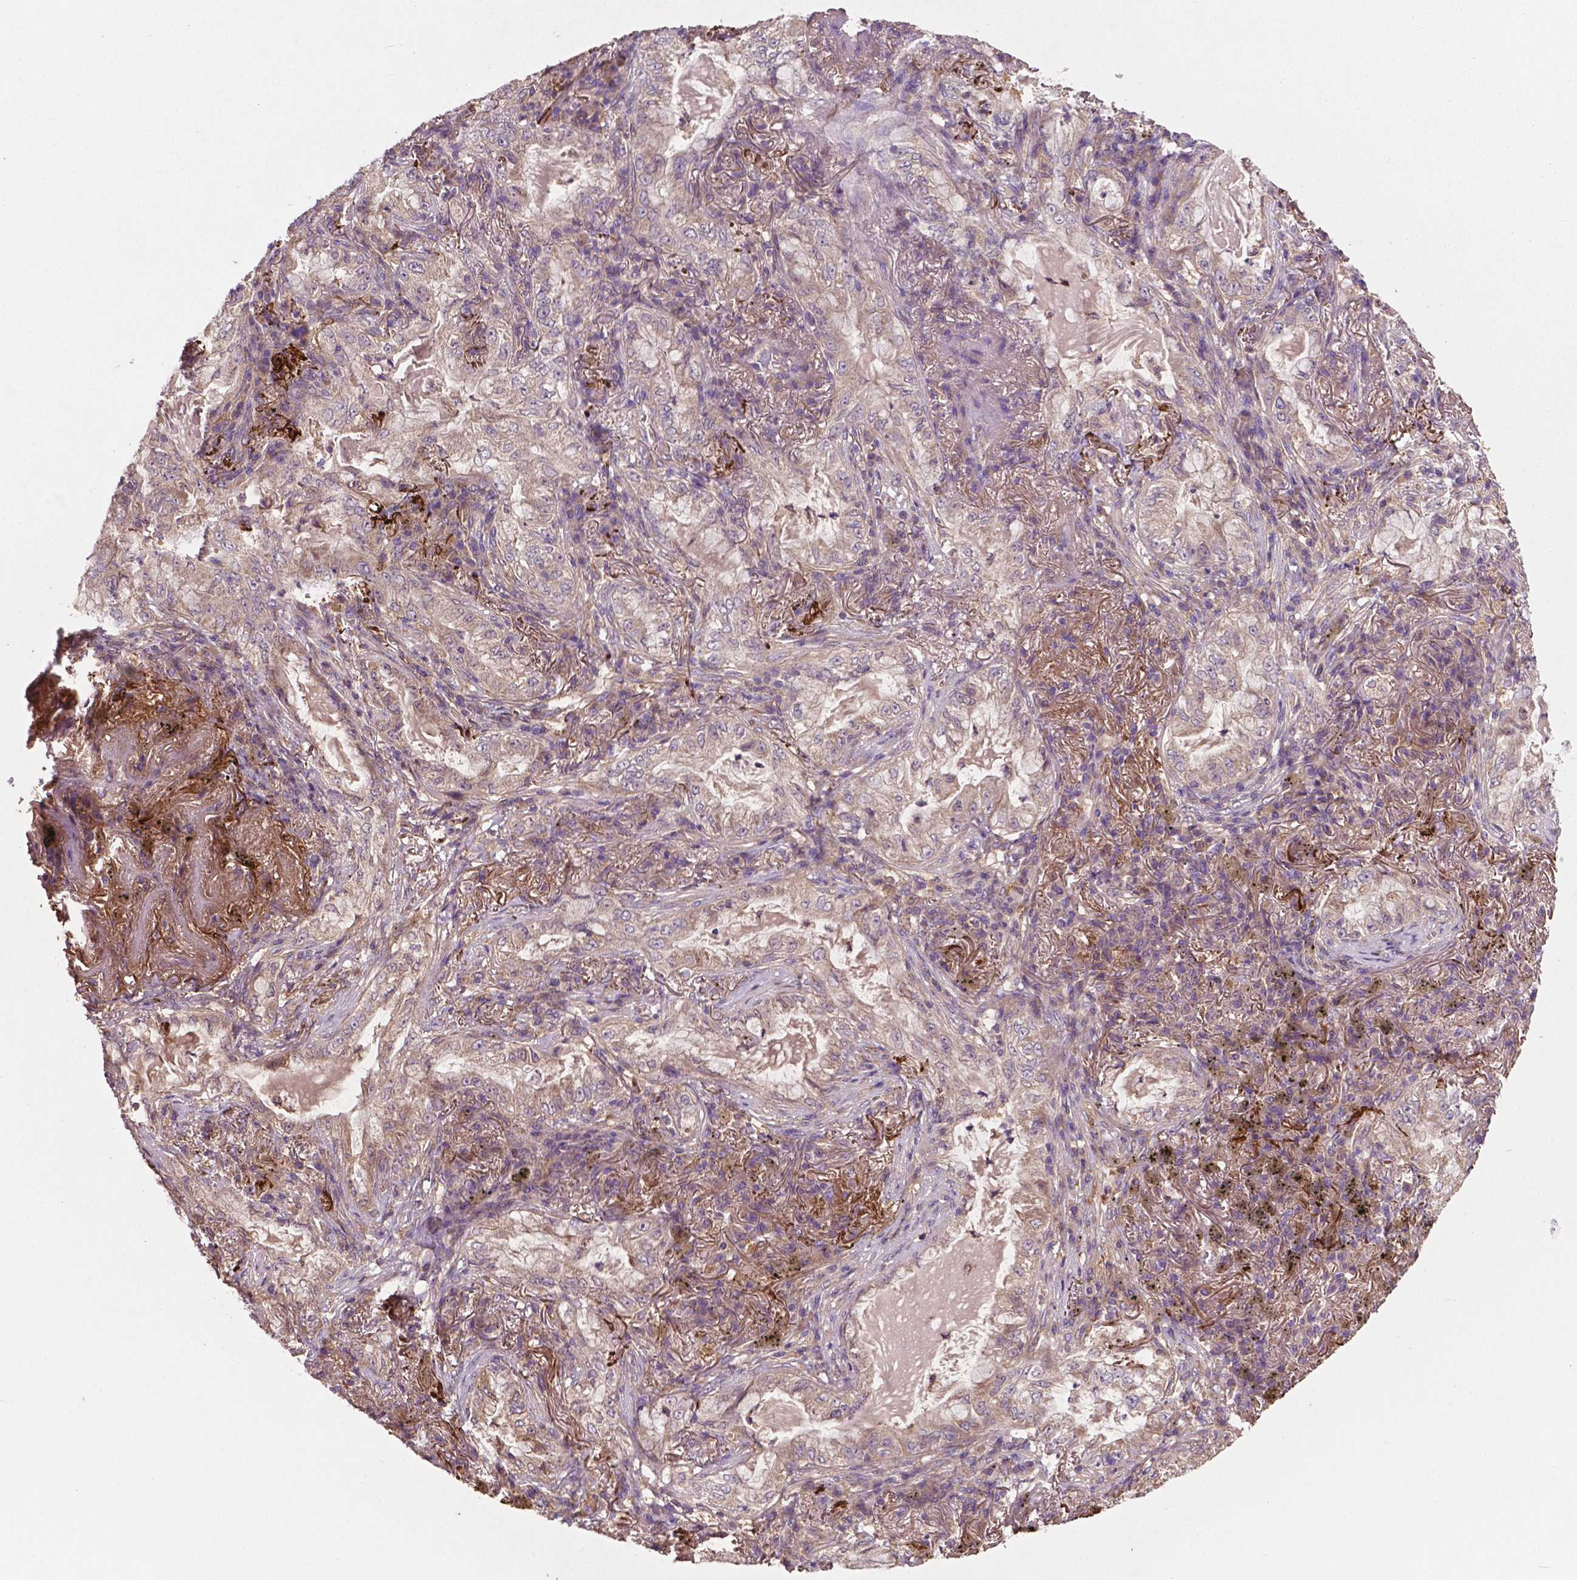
{"staining": {"intensity": "weak", "quantity": ">75%", "location": "cytoplasmic/membranous"}, "tissue": "lung cancer", "cell_type": "Tumor cells", "image_type": "cancer", "snomed": [{"axis": "morphology", "description": "Adenocarcinoma, NOS"}, {"axis": "topography", "description": "Lung"}], "caption": "Adenocarcinoma (lung) was stained to show a protein in brown. There is low levels of weak cytoplasmic/membranous staining in about >75% of tumor cells.", "gene": "GJA9", "patient": {"sex": "female", "age": 73}}